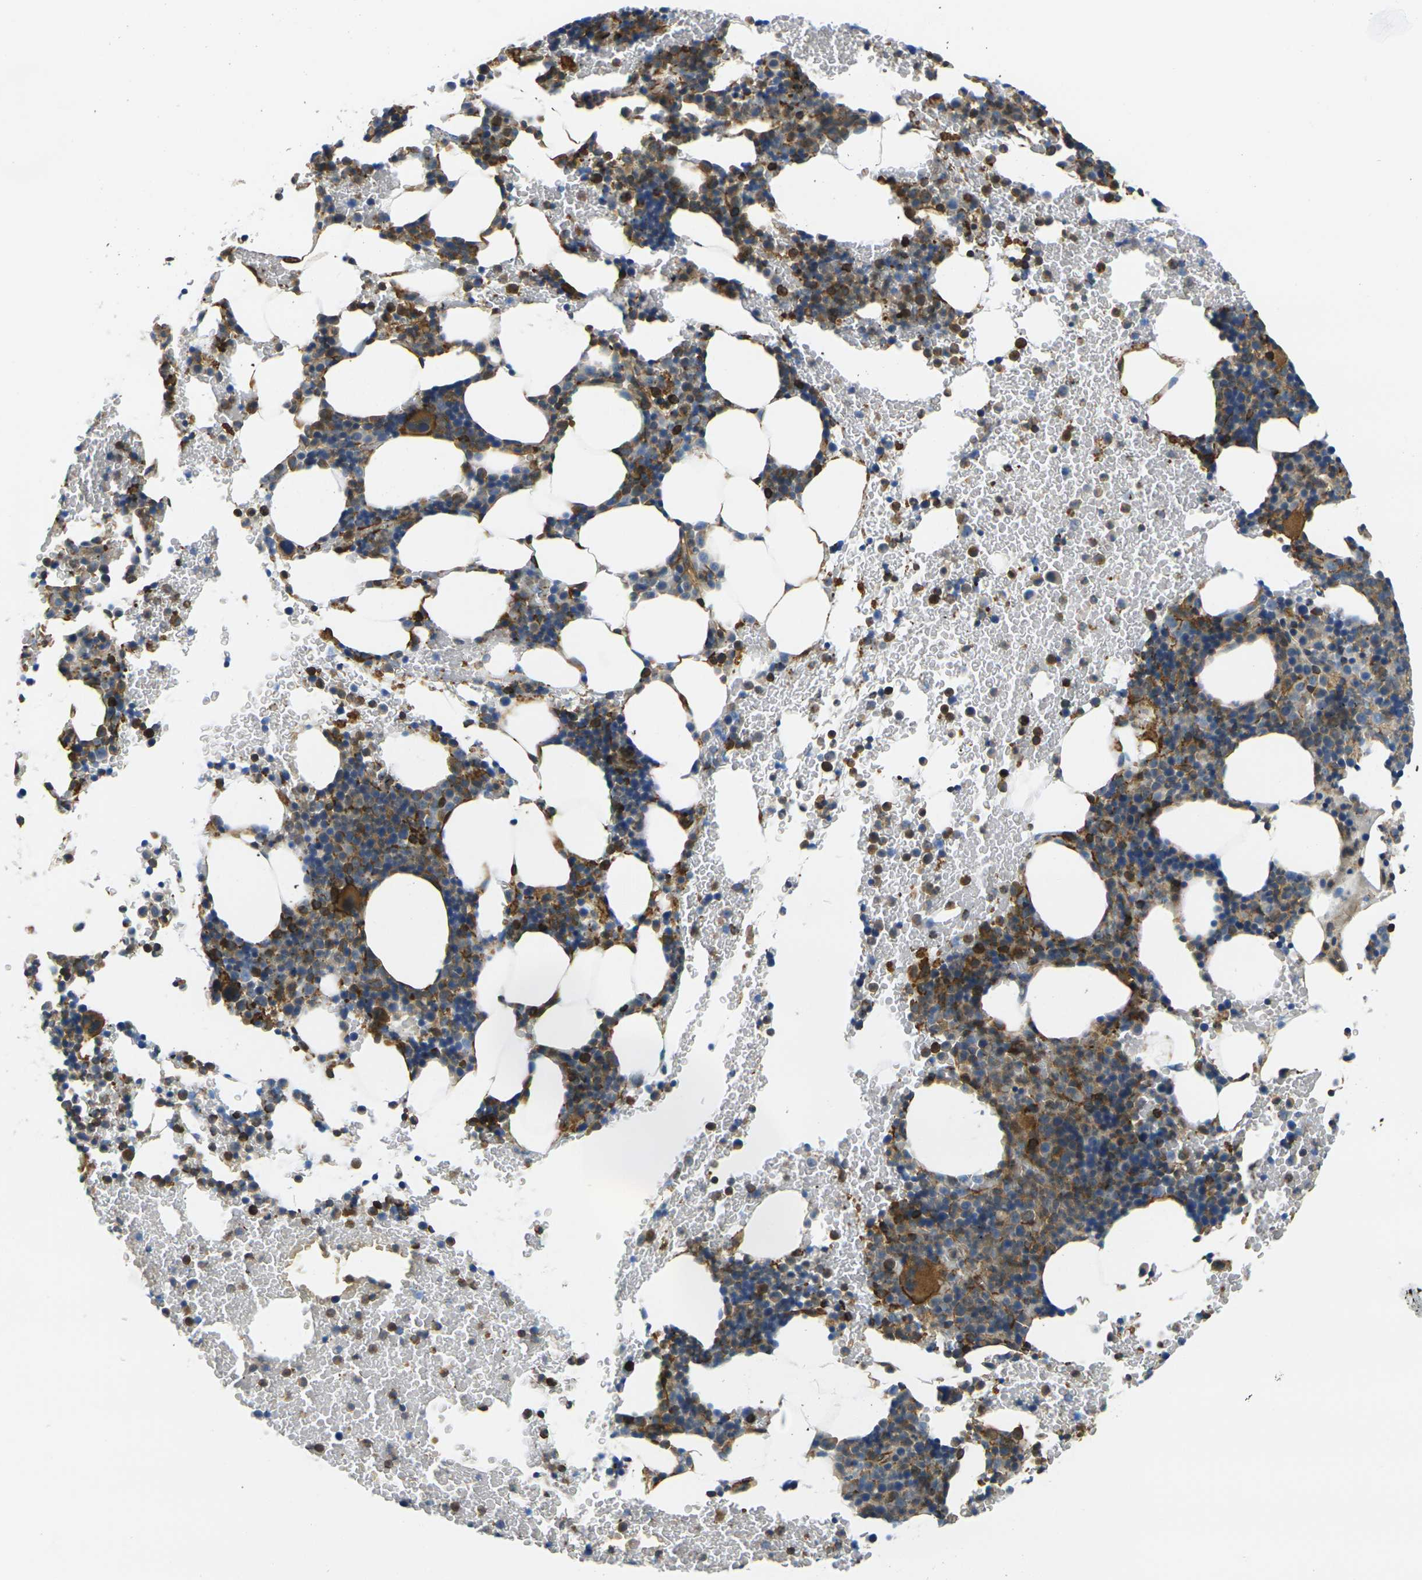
{"staining": {"intensity": "moderate", "quantity": "25%-75%", "location": "cytoplasmic/membranous"}, "tissue": "bone marrow", "cell_type": "Hematopoietic cells", "image_type": "normal", "snomed": [{"axis": "morphology", "description": "Normal tissue, NOS"}, {"axis": "morphology", "description": "Inflammation, NOS"}, {"axis": "topography", "description": "Bone marrow"}], "caption": "A high-resolution image shows immunohistochemistry staining of benign bone marrow, which exhibits moderate cytoplasmic/membranous staining in approximately 25%-75% of hematopoietic cells. The staining was performed using DAB to visualize the protein expression in brown, while the nuclei were stained in blue with hematoxylin (Magnification: 20x).", "gene": "LASP1", "patient": {"sex": "female", "age": 70}}